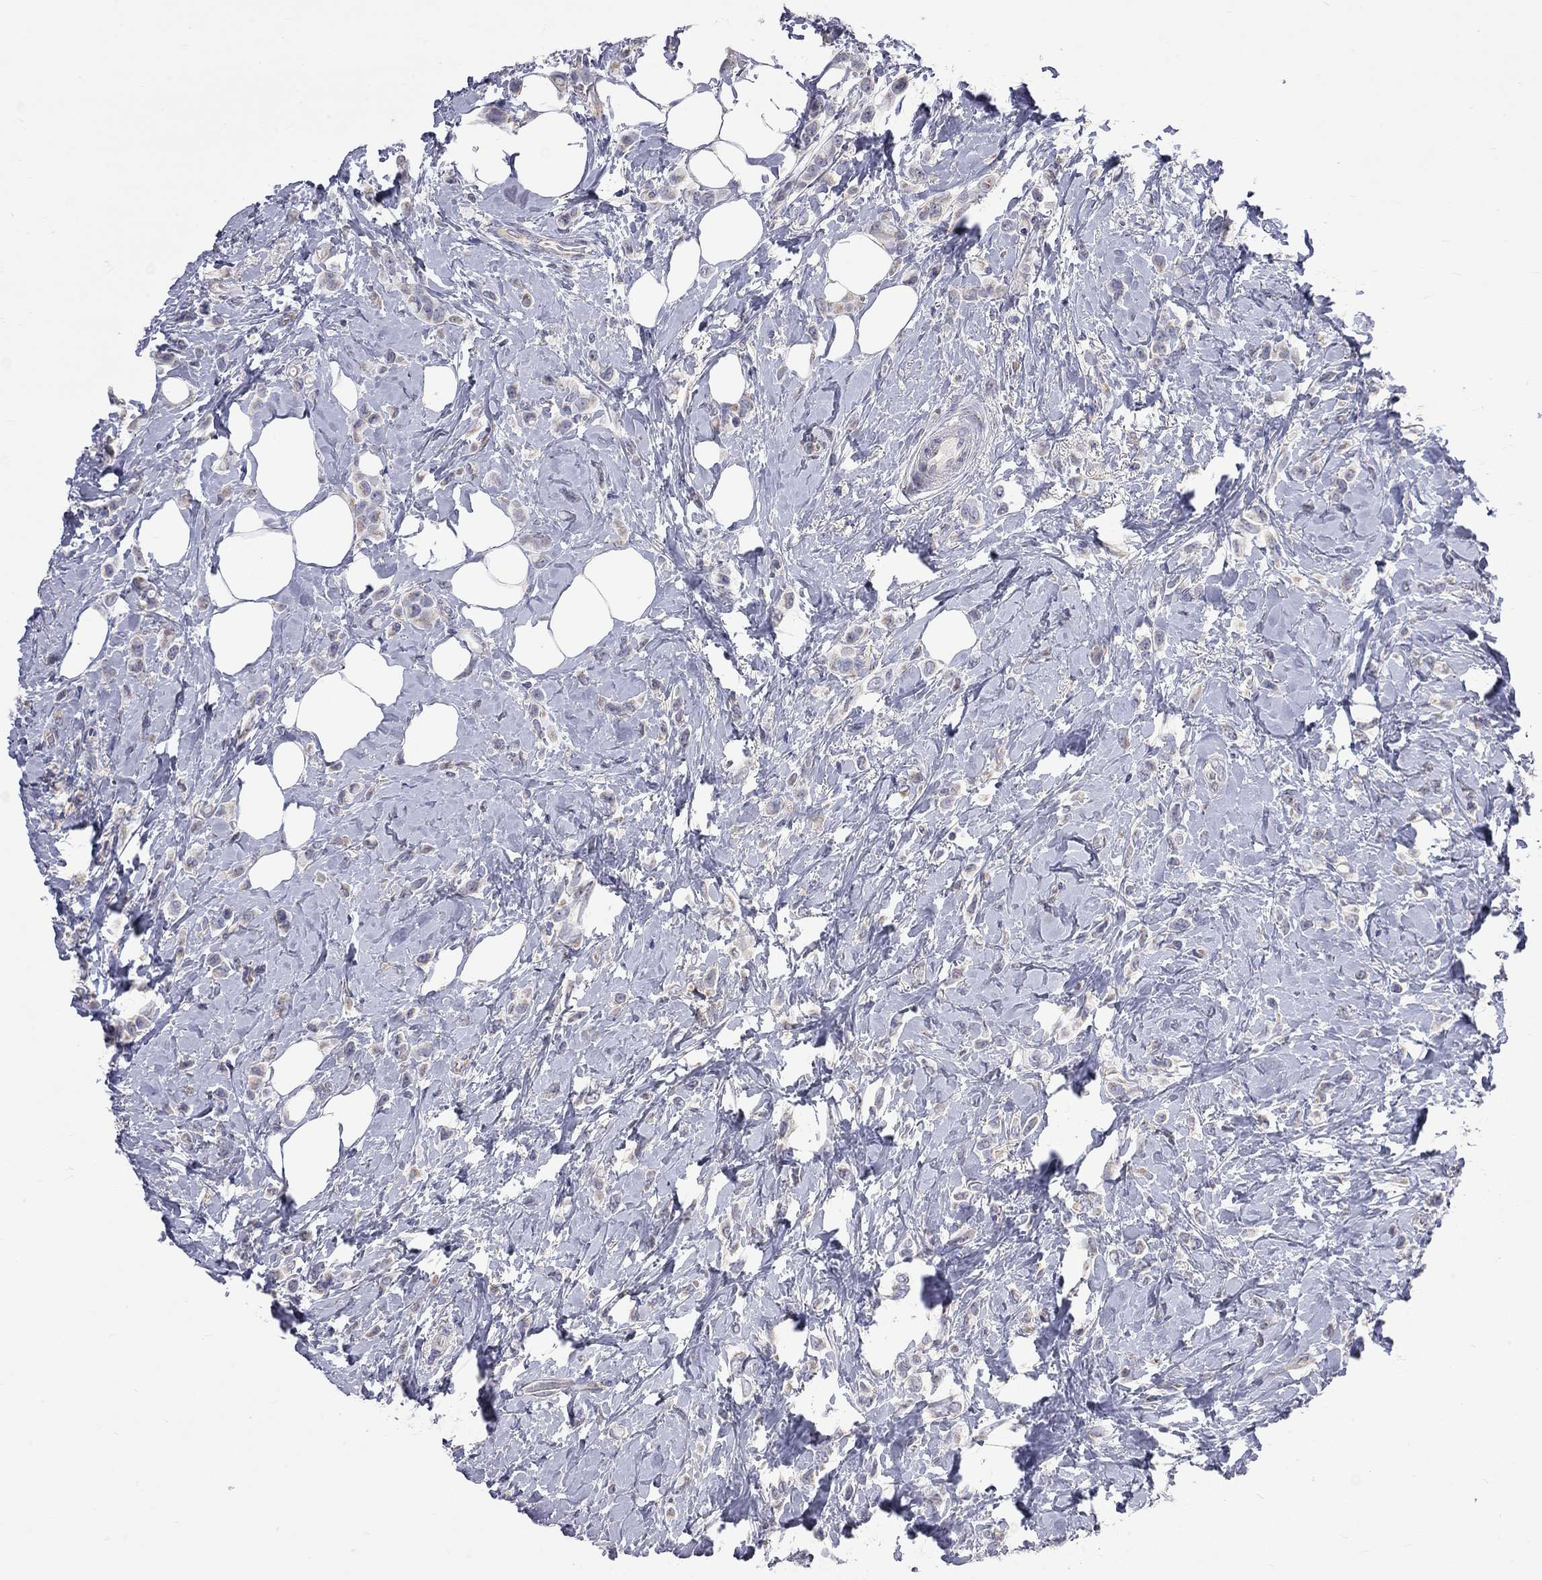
{"staining": {"intensity": "weak", "quantity": "<25%", "location": "cytoplasmic/membranous"}, "tissue": "breast cancer", "cell_type": "Tumor cells", "image_type": "cancer", "snomed": [{"axis": "morphology", "description": "Lobular carcinoma"}, {"axis": "topography", "description": "Breast"}], "caption": "Tumor cells are negative for protein expression in human lobular carcinoma (breast).", "gene": "OPRK1", "patient": {"sex": "female", "age": 66}}